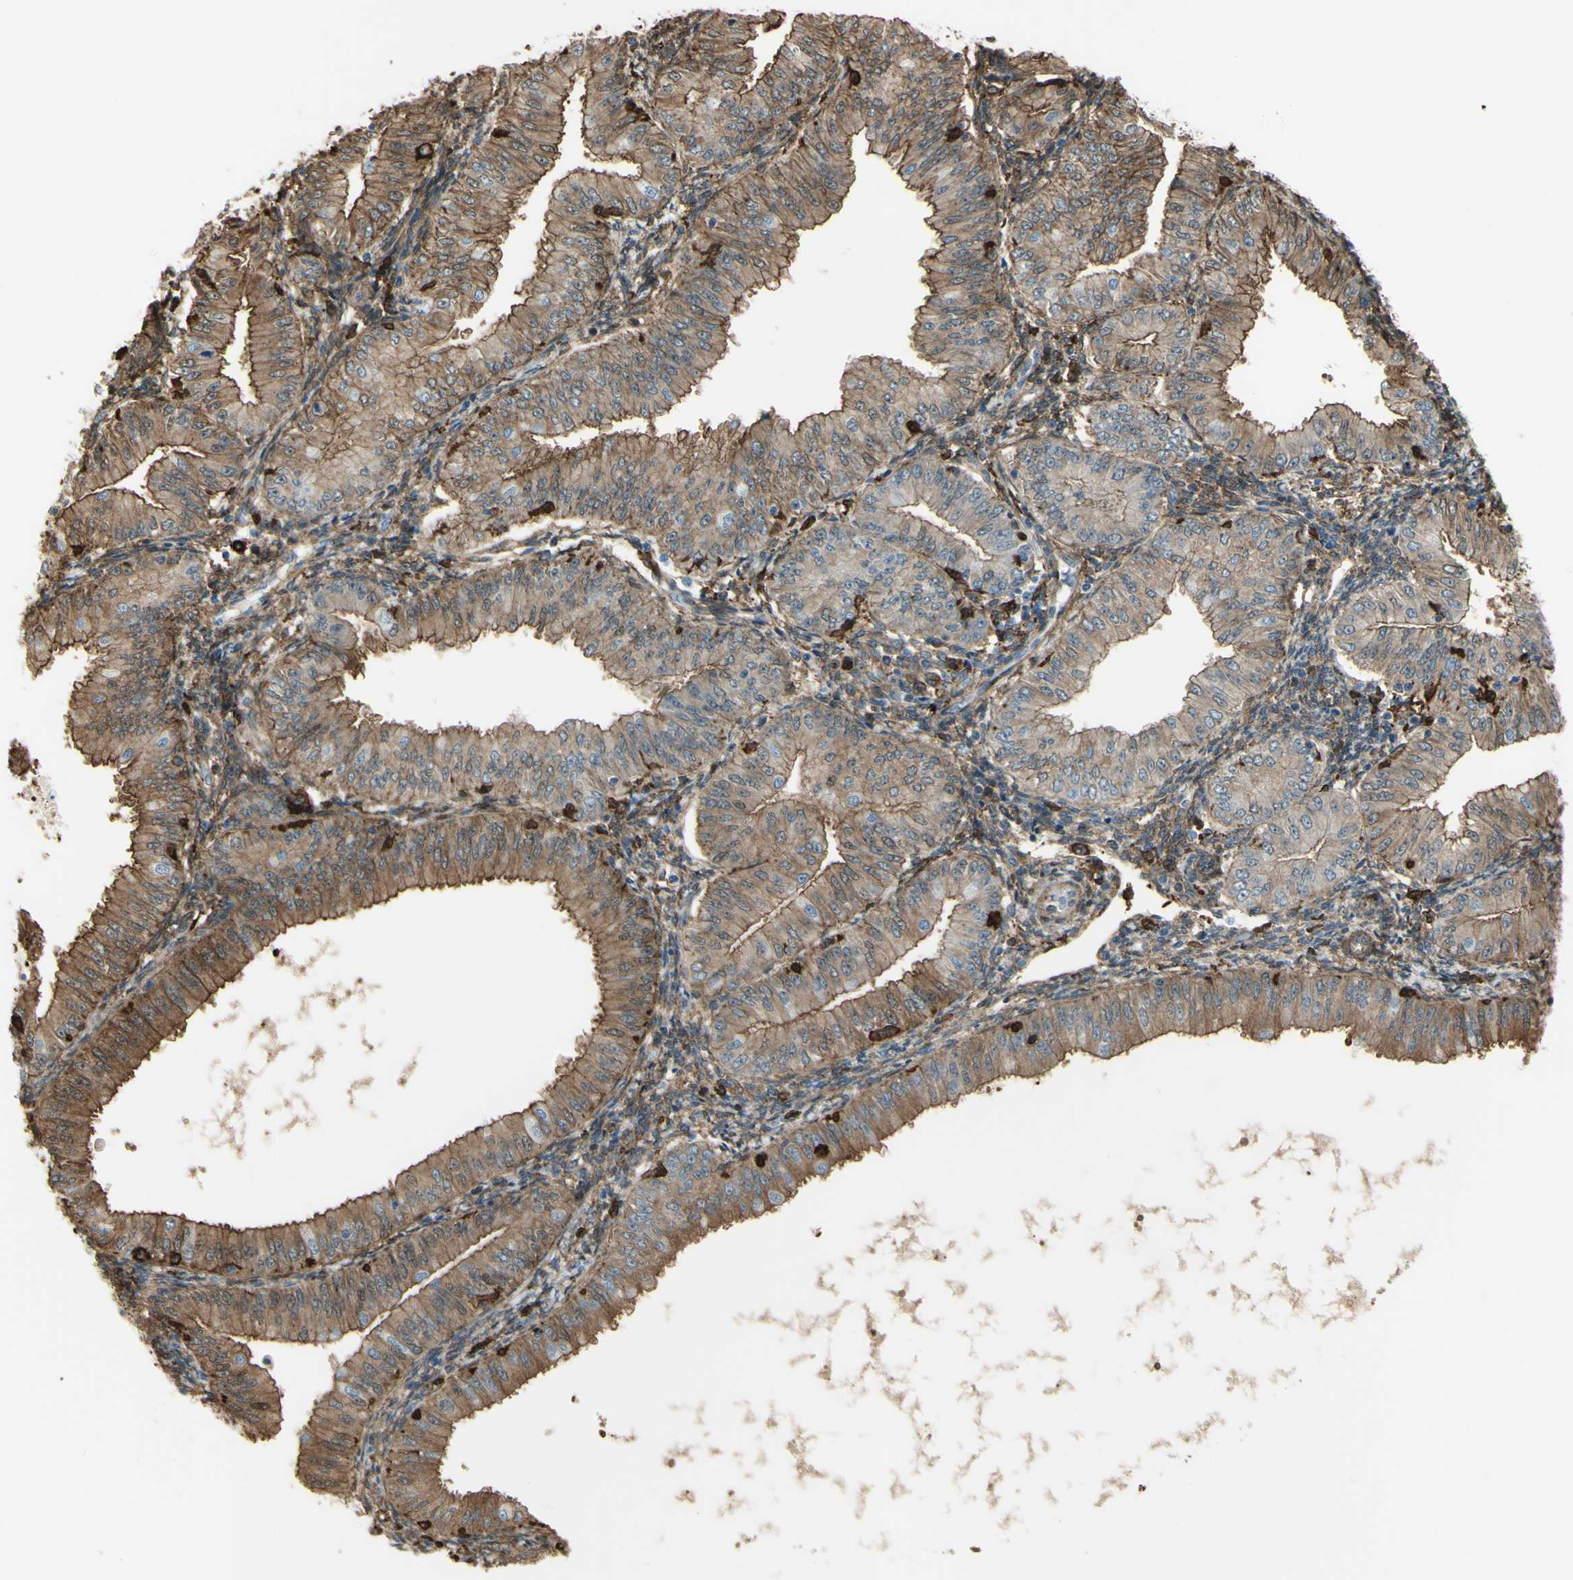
{"staining": {"intensity": "moderate", "quantity": ">75%", "location": "cytoplasmic/membranous"}, "tissue": "endometrial cancer", "cell_type": "Tumor cells", "image_type": "cancer", "snomed": [{"axis": "morphology", "description": "Normal tissue, NOS"}, {"axis": "morphology", "description": "Adenocarcinoma, NOS"}, {"axis": "topography", "description": "Endometrium"}], "caption": "Endometrial cancer (adenocarcinoma) stained for a protein demonstrates moderate cytoplasmic/membranous positivity in tumor cells. Nuclei are stained in blue.", "gene": "GSN", "patient": {"sex": "female", "age": 53}}